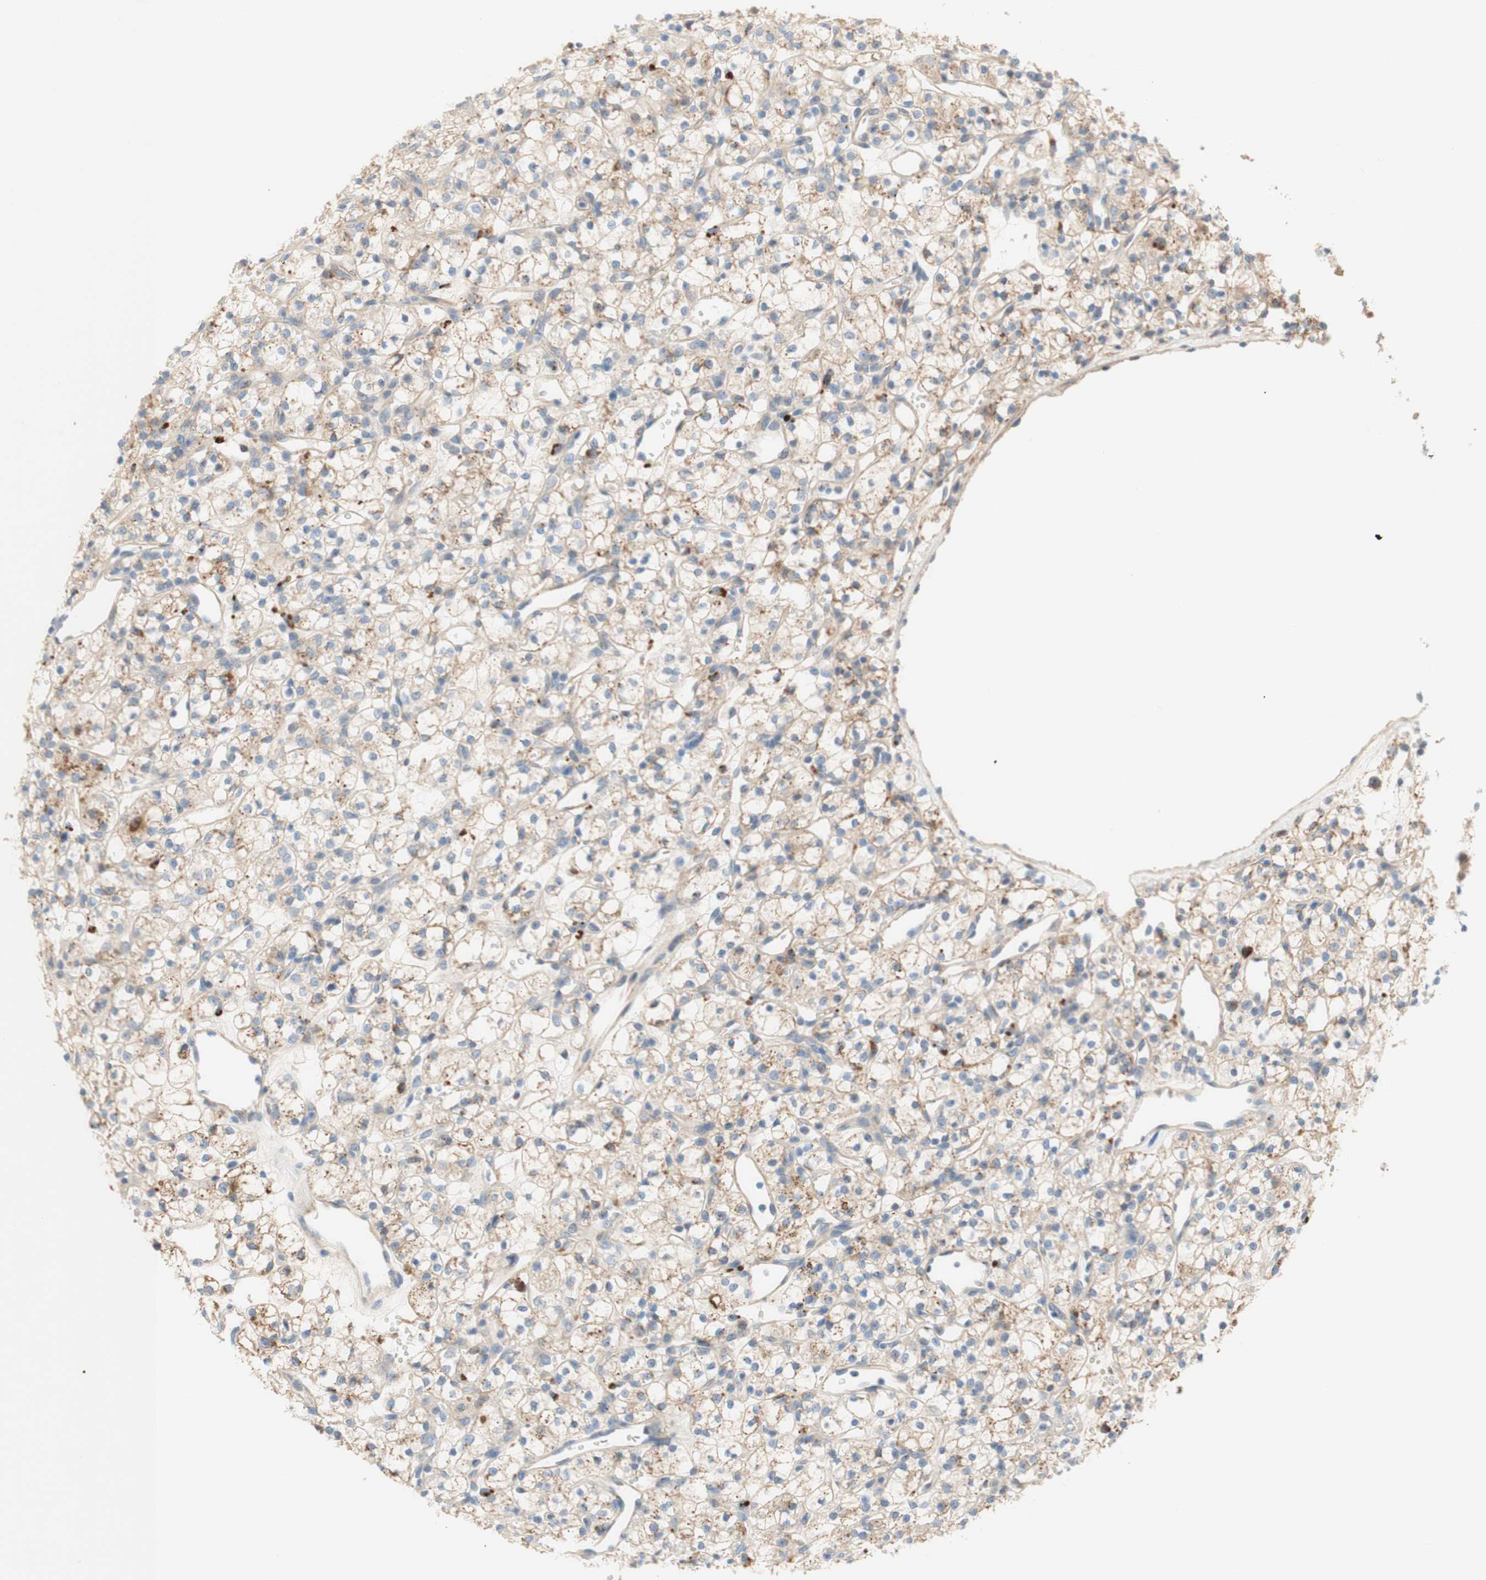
{"staining": {"intensity": "weak", "quantity": "<25%", "location": "cytoplasmic/membranous"}, "tissue": "renal cancer", "cell_type": "Tumor cells", "image_type": "cancer", "snomed": [{"axis": "morphology", "description": "Adenocarcinoma, NOS"}, {"axis": "topography", "description": "Kidney"}], "caption": "Tumor cells are negative for protein expression in human renal adenocarcinoma. (Immunohistochemistry (ihc), brightfield microscopy, high magnification).", "gene": "PTPN21", "patient": {"sex": "female", "age": 60}}